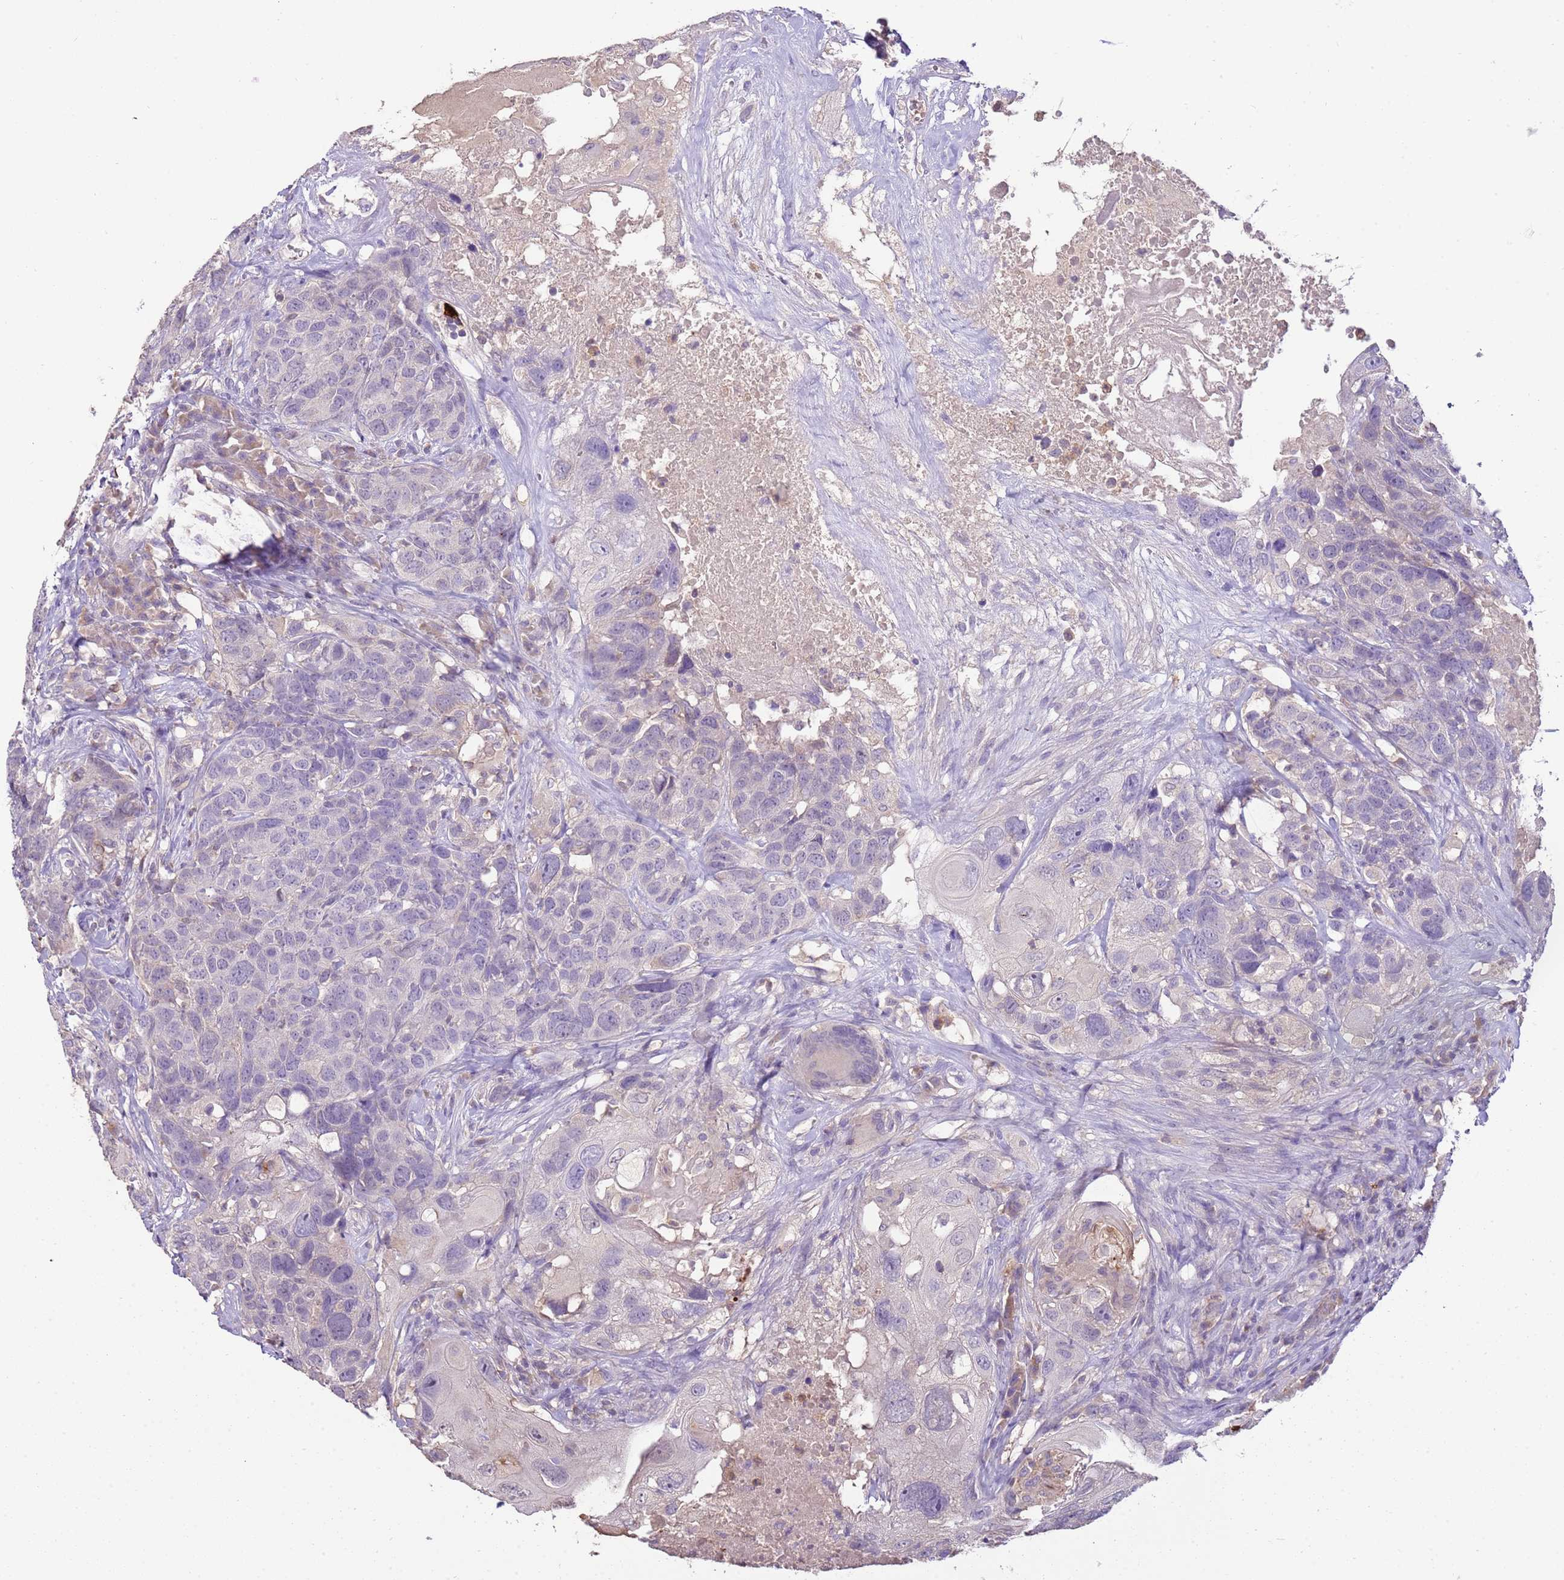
{"staining": {"intensity": "negative", "quantity": "none", "location": "none"}, "tissue": "head and neck cancer", "cell_type": "Tumor cells", "image_type": "cancer", "snomed": [{"axis": "morphology", "description": "Squamous cell carcinoma, NOS"}, {"axis": "topography", "description": "Head-Neck"}], "caption": "Immunohistochemistry (IHC) of human squamous cell carcinoma (head and neck) exhibits no positivity in tumor cells.", "gene": "IL2RG", "patient": {"sex": "male", "age": 66}}